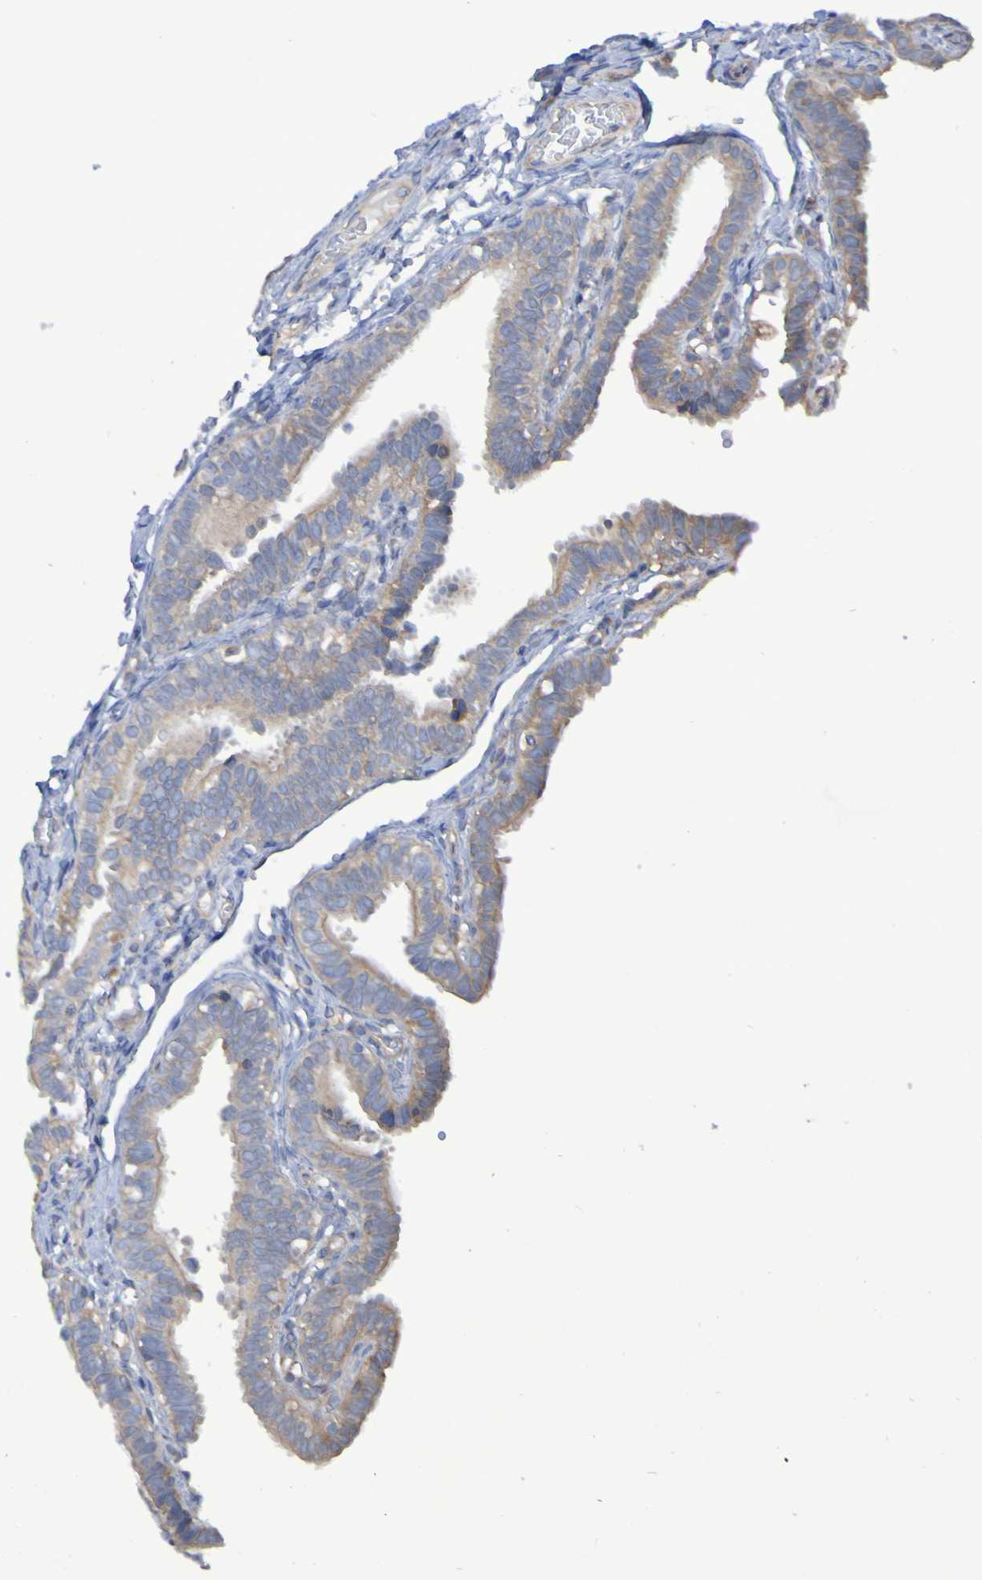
{"staining": {"intensity": "weak", "quantity": ">75%", "location": "cytoplasmic/membranous"}, "tissue": "fallopian tube", "cell_type": "Glandular cells", "image_type": "normal", "snomed": [{"axis": "morphology", "description": "Normal tissue, NOS"}, {"axis": "topography", "description": "Fallopian tube"}, {"axis": "topography", "description": "Placenta"}], "caption": "This image exhibits benign fallopian tube stained with immunohistochemistry to label a protein in brown. The cytoplasmic/membranous of glandular cells show weak positivity for the protein. Nuclei are counter-stained blue.", "gene": "SYNJ1", "patient": {"sex": "female", "age": 34}}